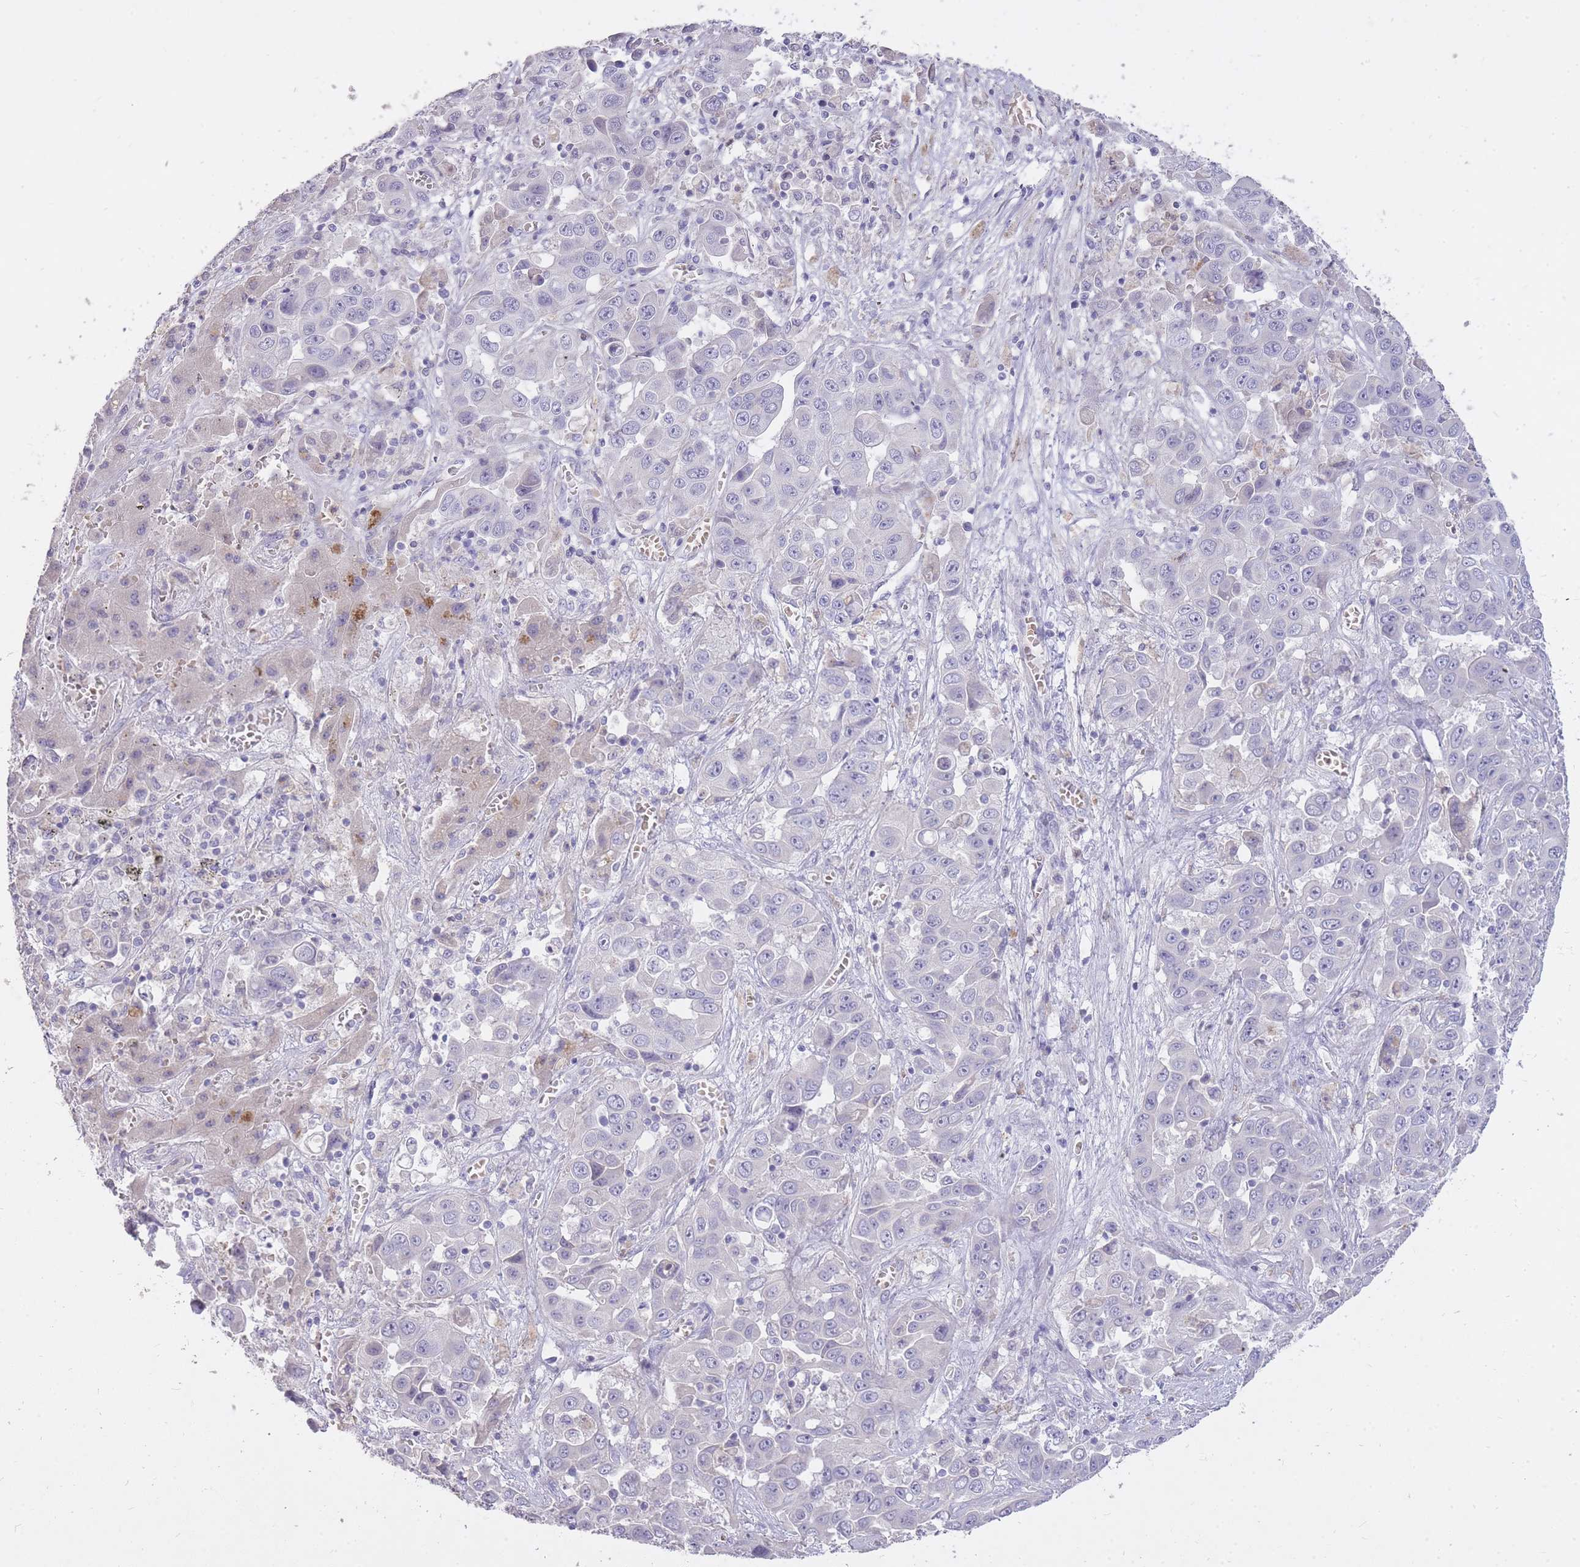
{"staining": {"intensity": "negative", "quantity": "none", "location": "none"}, "tissue": "liver cancer", "cell_type": "Tumor cells", "image_type": "cancer", "snomed": [{"axis": "morphology", "description": "Cholangiocarcinoma"}, {"axis": "topography", "description": "Liver"}], "caption": "Tumor cells are negative for brown protein staining in cholangiocarcinoma (liver). The staining is performed using DAB brown chromogen with nuclei counter-stained in using hematoxylin.", "gene": "FRG2C", "patient": {"sex": "female", "age": 52}}